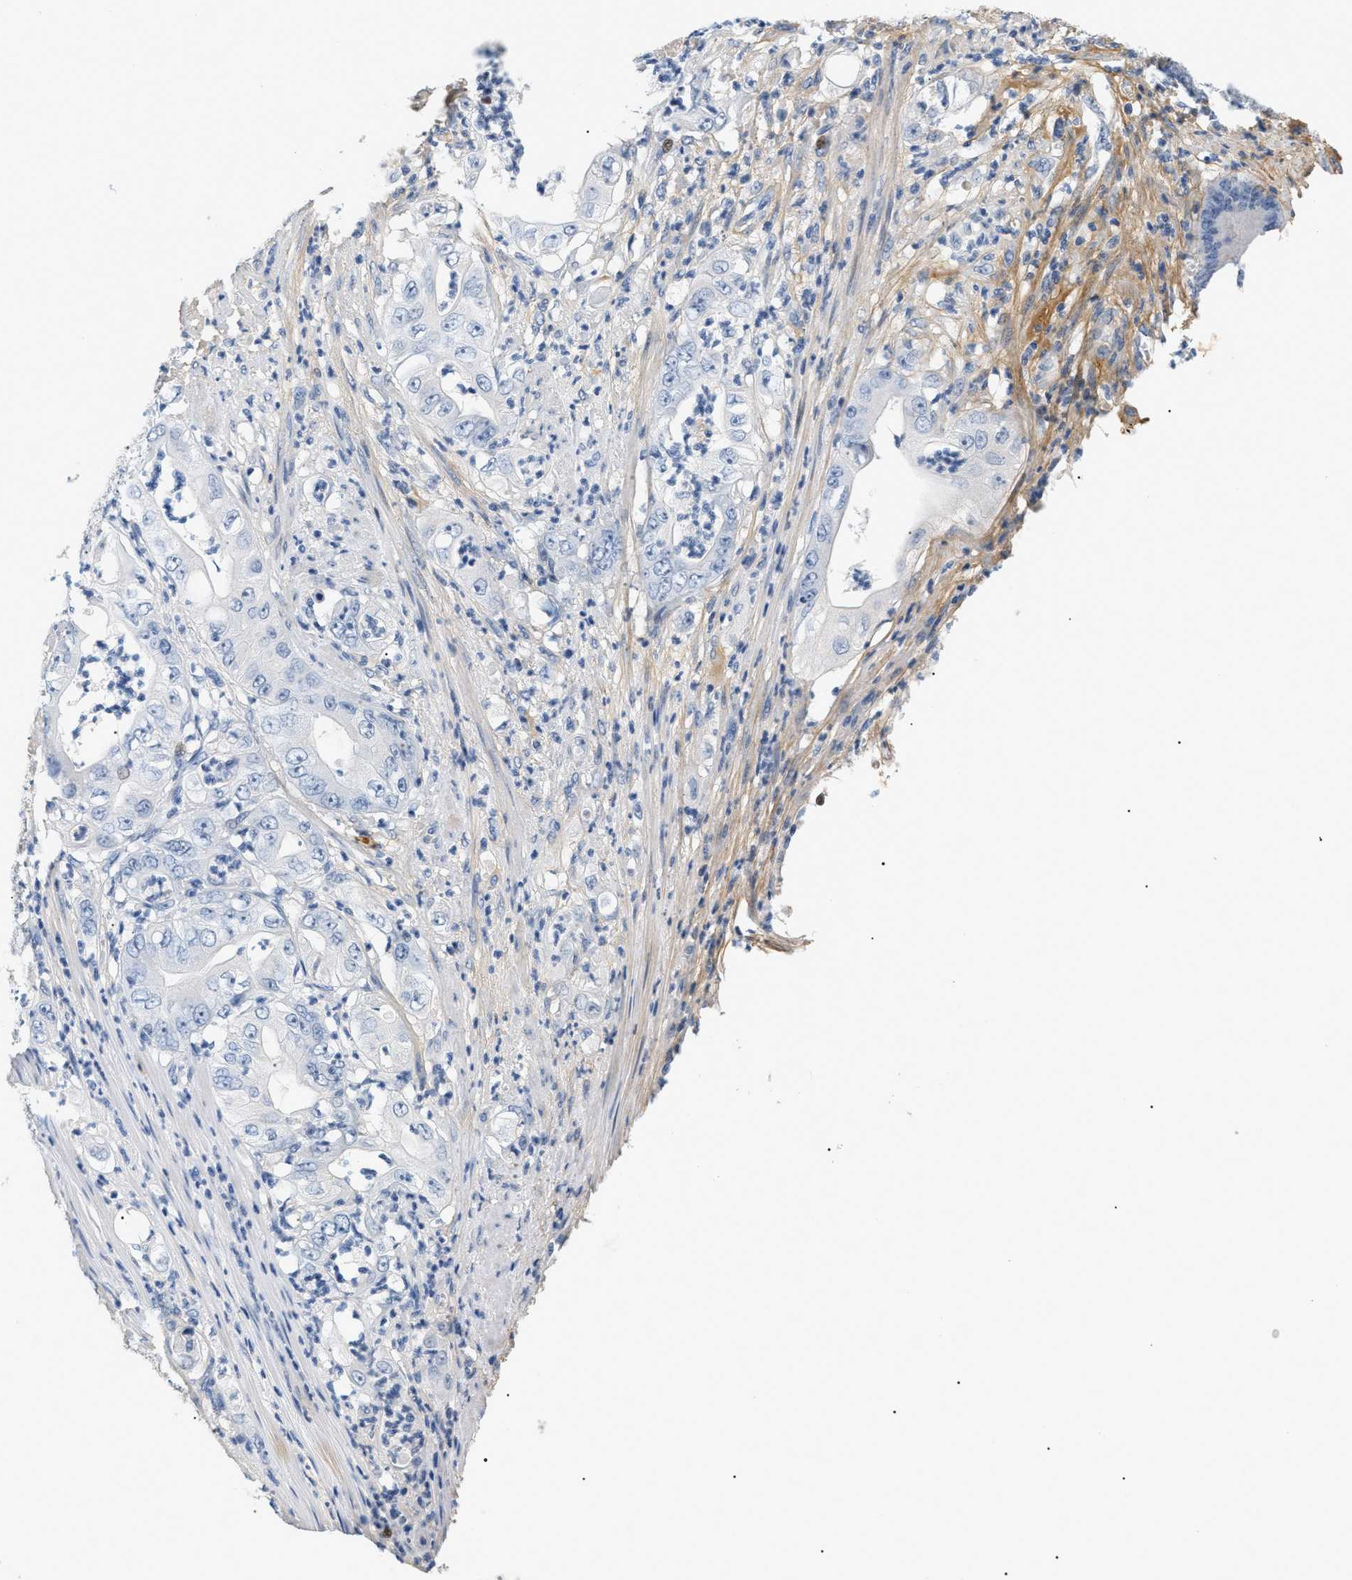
{"staining": {"intensity": "negative", "quantity": "none", "location": "none"}, "tissue": "stomach cancer", "cell_type": "Tumor cells", "image_type": "cancer", "snomed": [{"axis": "morphology", "description": "Adenocarcinoma, NOS"}, {"axis": "topography", "description": "Stomach"}], "caption": "DAB immunohistochemical staining of human stomach cancer (adenocarcinoma) displays no significant staining in tumor cells.", "gene": "CFH", "patient": {"sex": "female", "age": 73}}